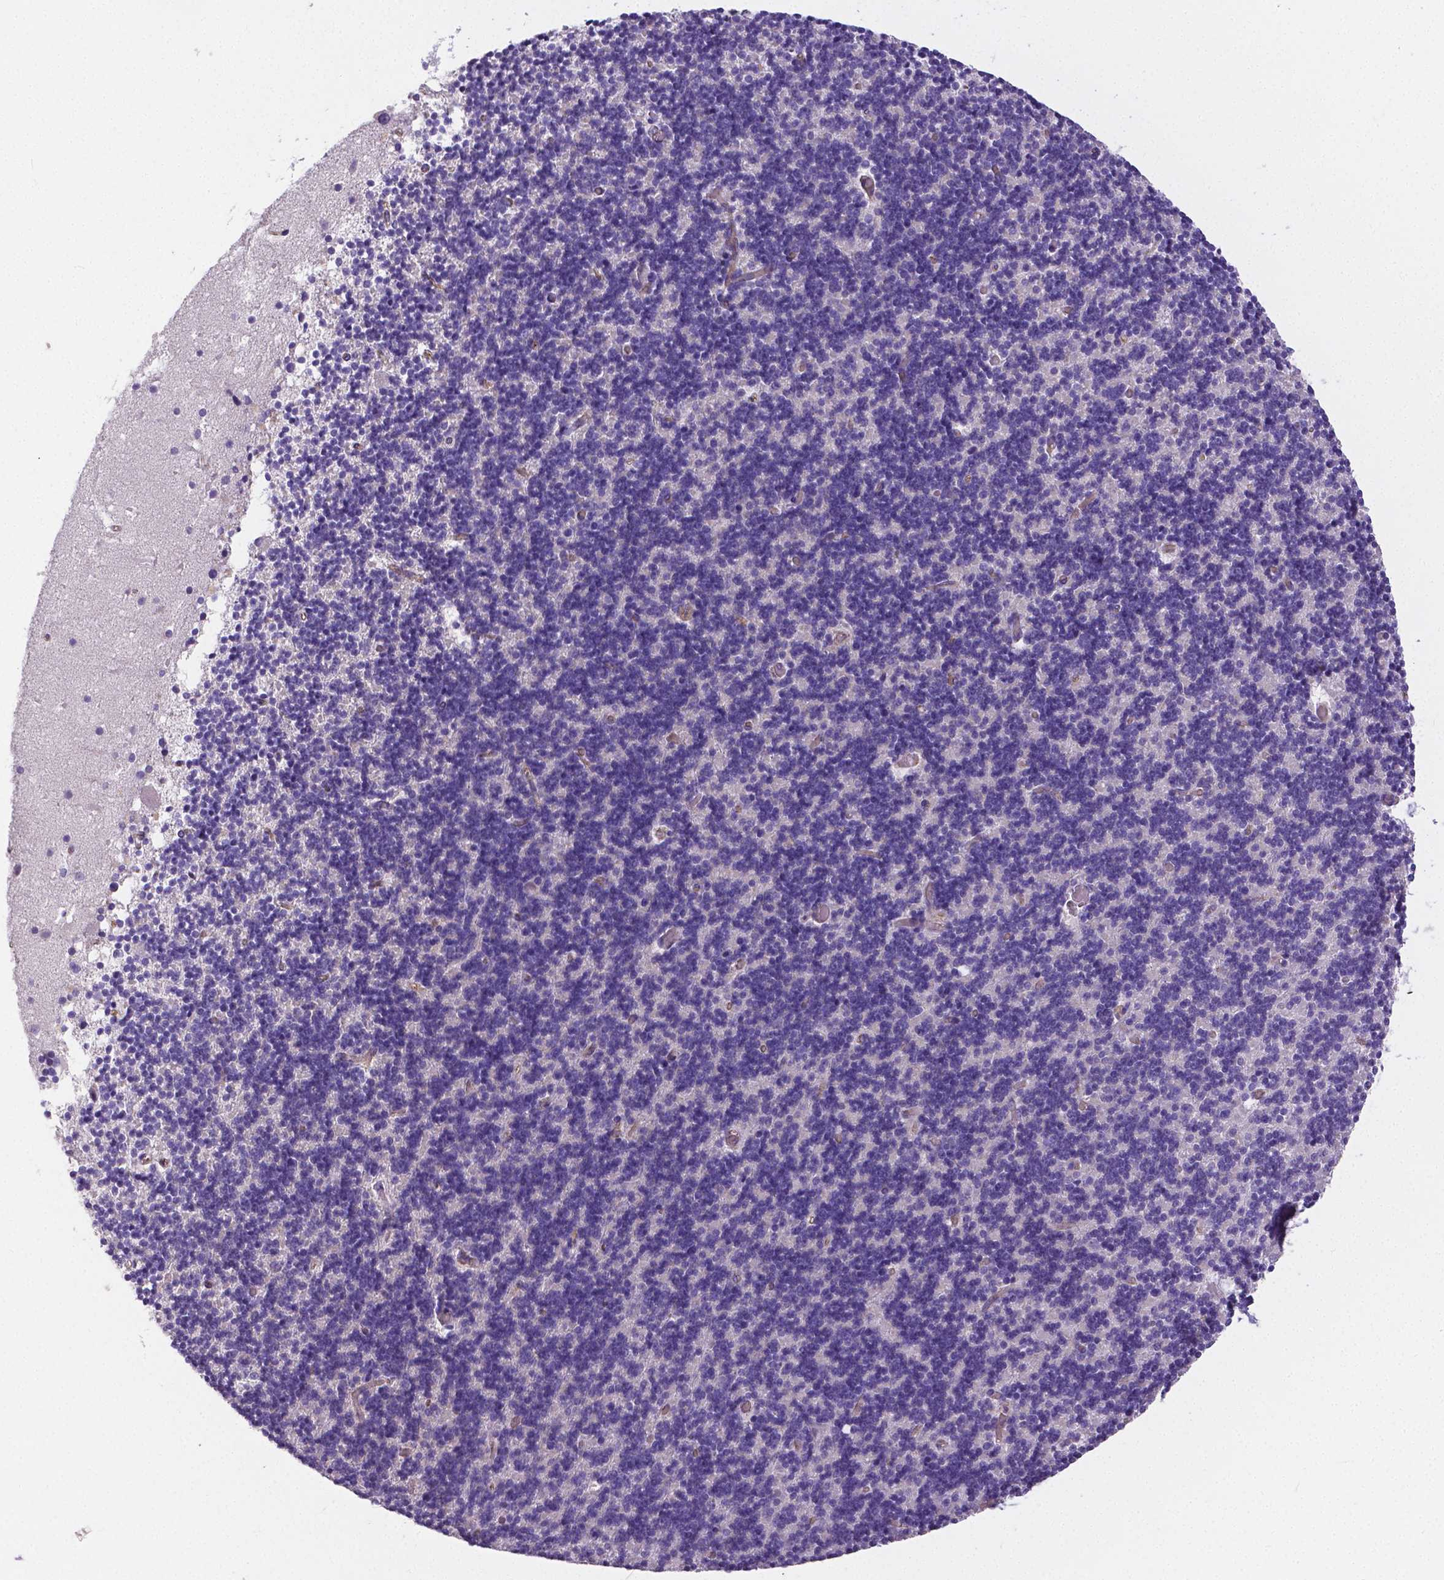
{"staining": {"intensity": "negative", "quantity": "none", "location": "none"}, "tissue": "cerebellum", "cell_type": "Cells in granular layer", "image_type": "normal", "snomed": [{"axis": "morphology", "description": "Normal tissue, NOS"}, {"axis": "topography", "description": "Cerebellum"}], "caption": "Cells in granular layer show no significant protein positivity in normal cerebellum.", "gene": "OCLN", "patient": {"sex": "male", "age": 70}}